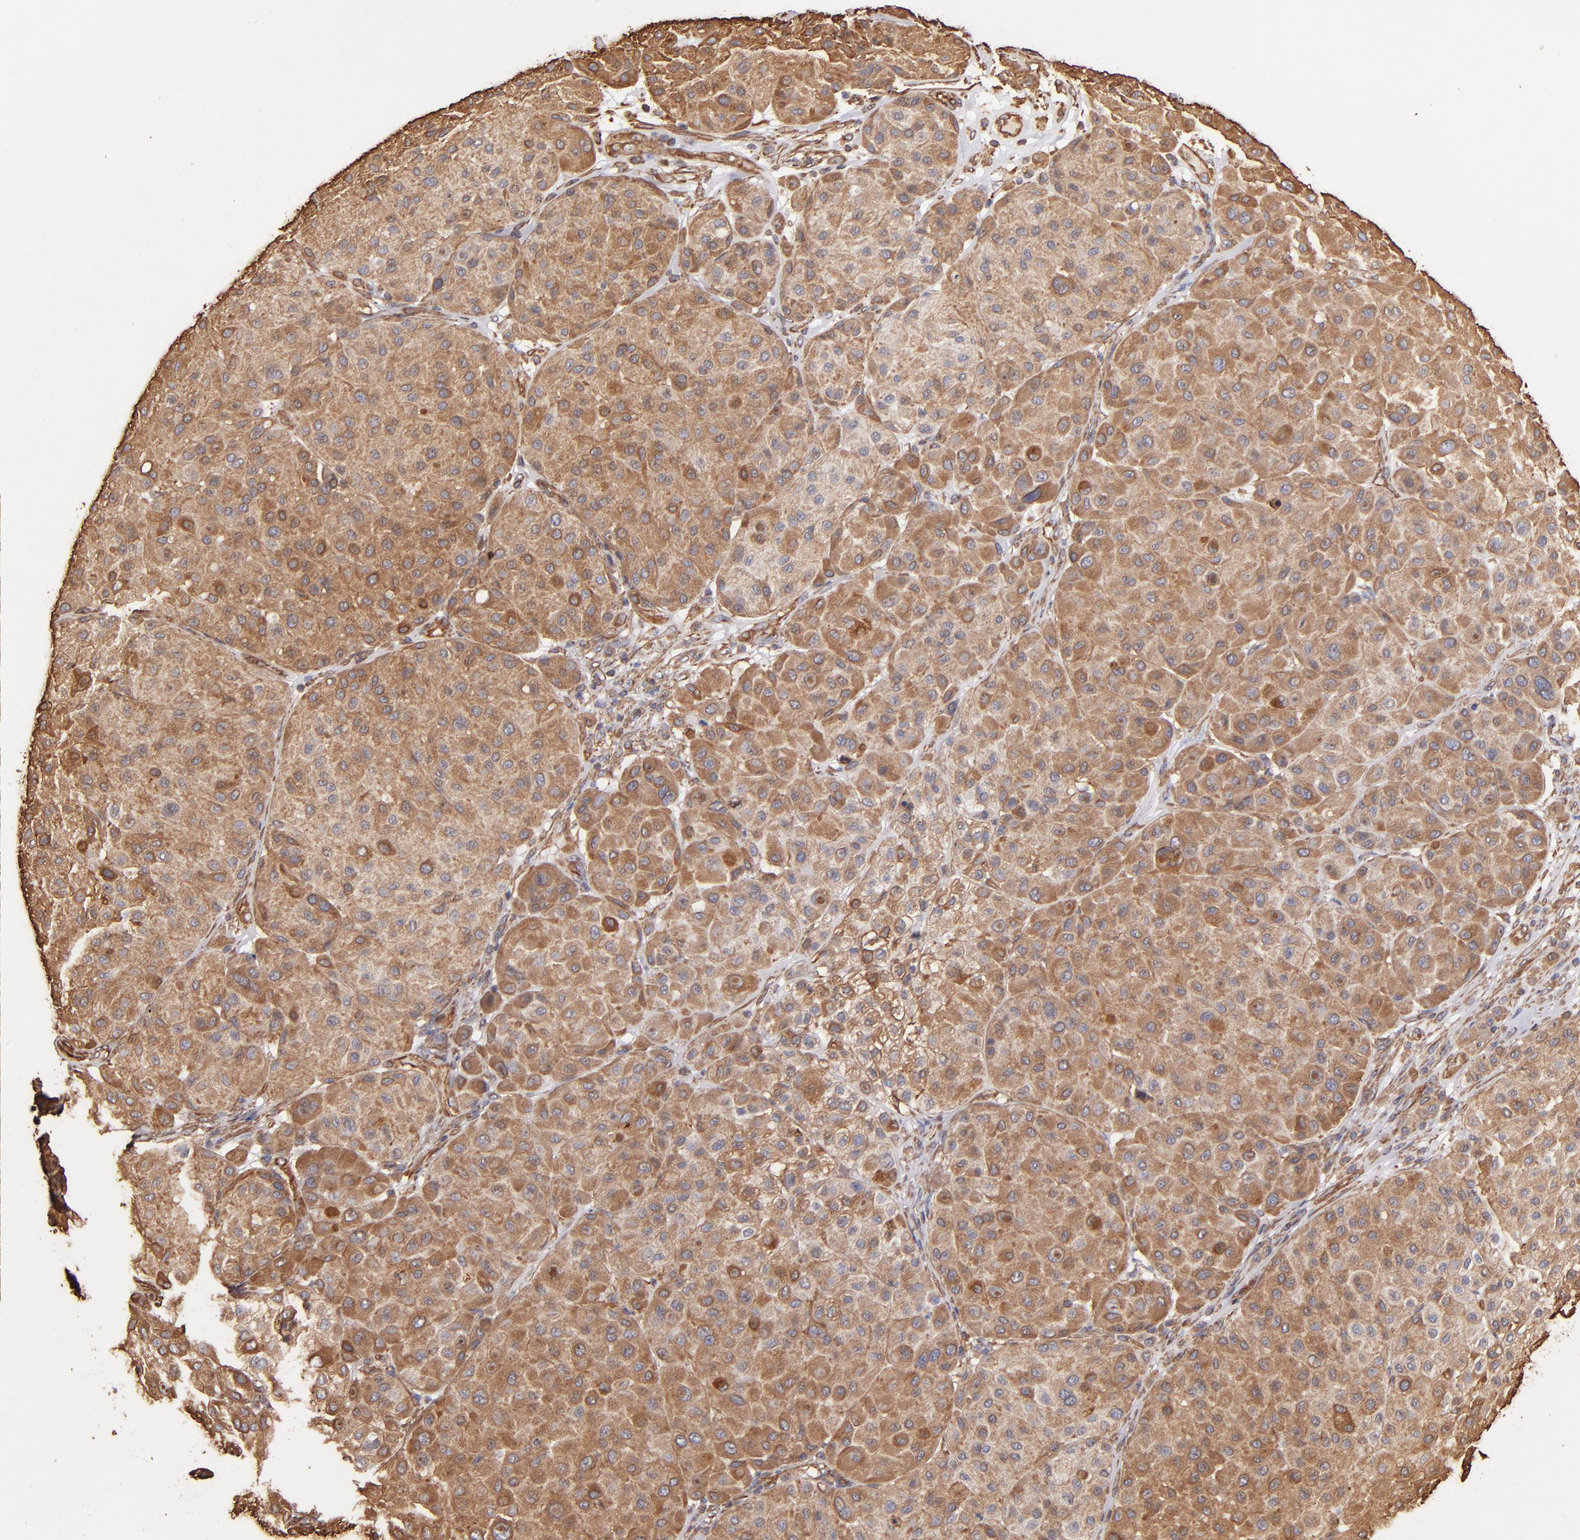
{"staining": {"intensity": "moderate", "quantity": ">75%", "location": "cytoplasmic/membranous"}, "tissue": "melanoma", "cell_type": "Tumor cells", "image_type": "cancer", "snomed": [{"axis": "morphology", "description": "Normal tissue, NOS"}, {"axis": "morphology", "description": "Malignant melanoma, Metastatic site"}, {"axis": "topography", "description": "Skin"}], "caption": "Immunohistochemical staining of human malignant melanoma (metastatic site) displays medium levels of moderate cytoplasmic/membranous expression in about >75% of tumor cells.", "gene": "VIM", "patient": {"sex": "male", "age": 41}}